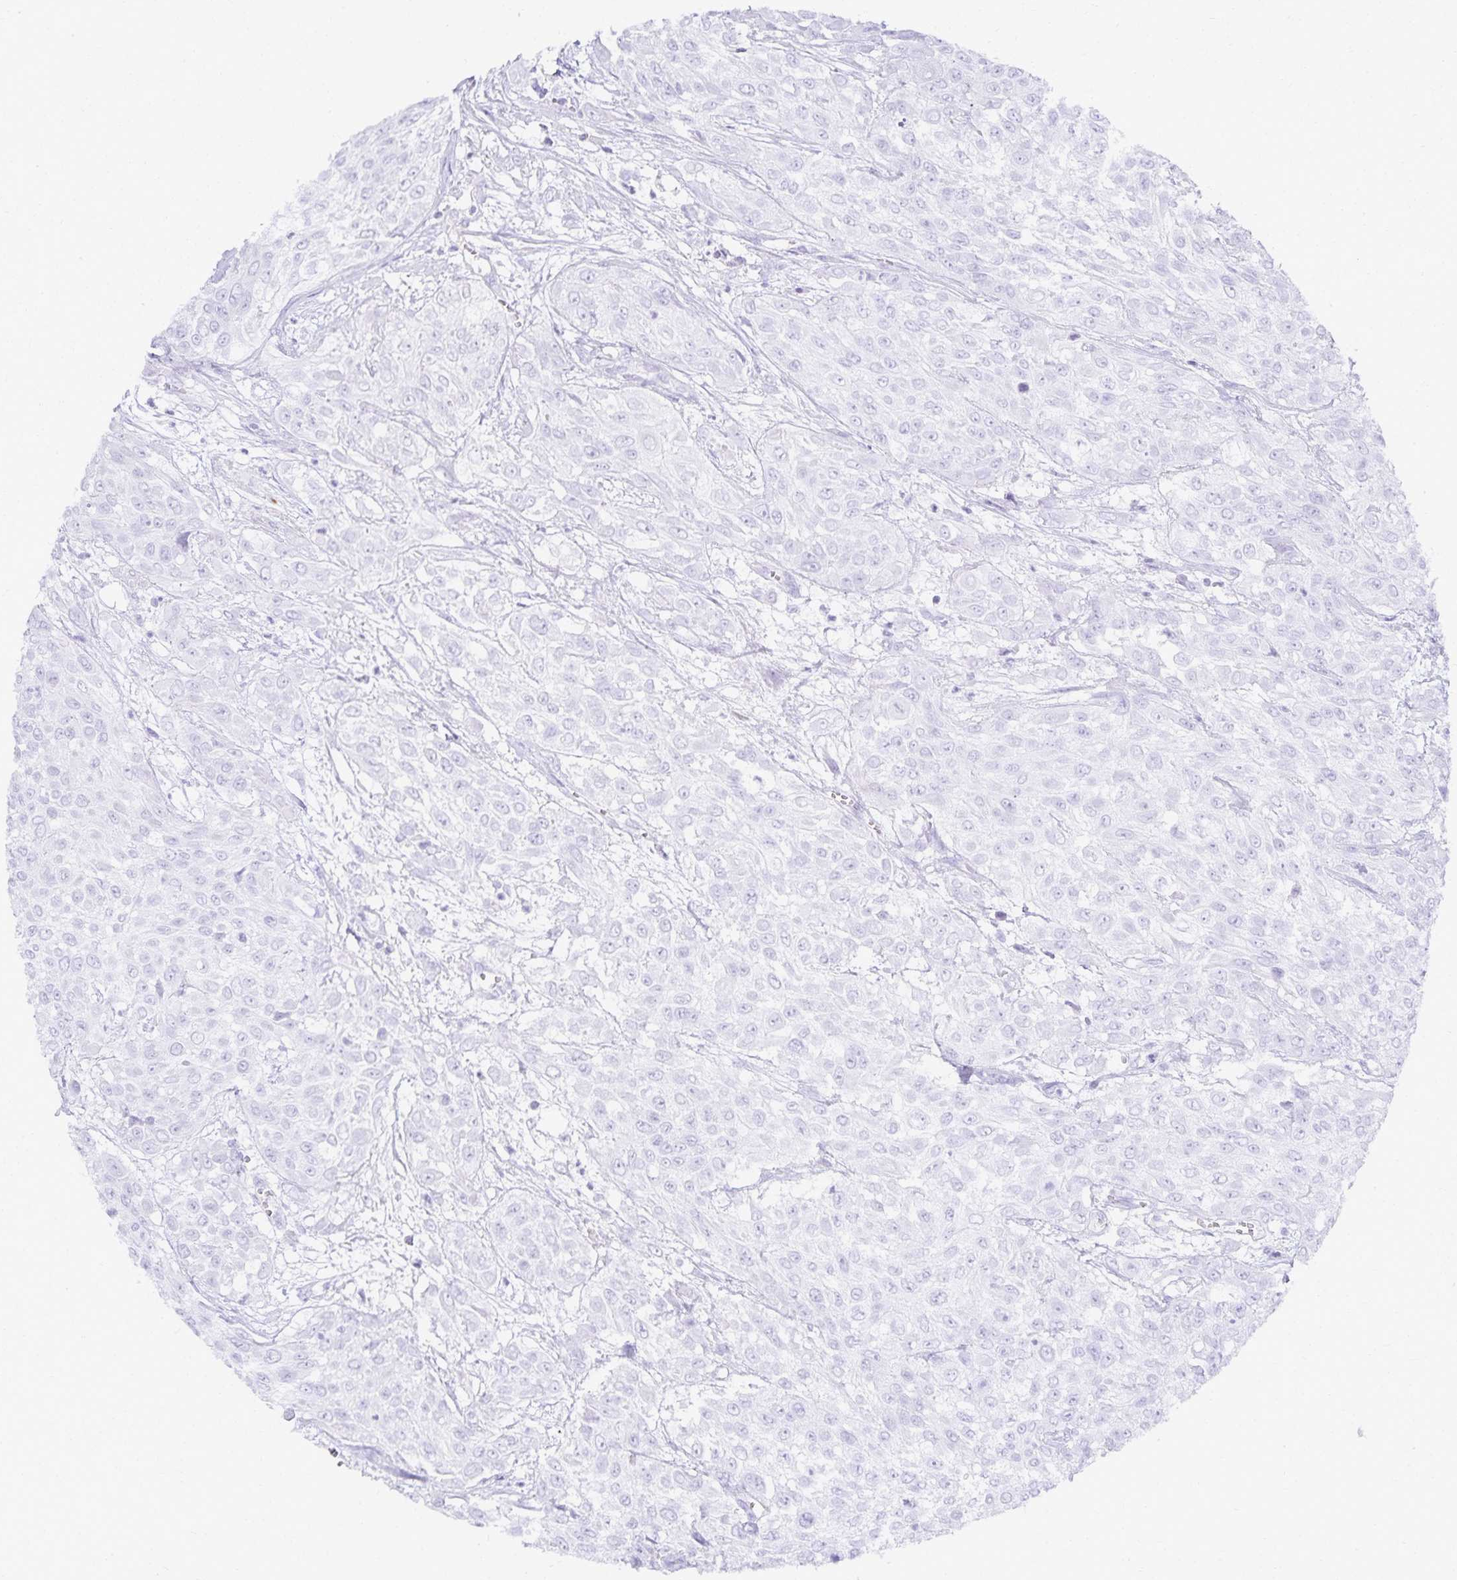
{"staining": {"intensity": "negative", "quantity": "none", "location": "none"}, "tissue": "urothelial cancer", "cell_type": "Tumor cells", "image_type": "cancer", "snomed": [{"axis": "morphology", "description": "Urothelial carcinoma, High grade"}, {"axis": "topography", "description": "Urinary bladder"}], "caption": "The histopathology image reveals no significant positivity in tumor cells of urothelial cancer. Nuclei are stained in blue.", "gene": "GP2", "patient": {"sex": "male", "age": 57}}